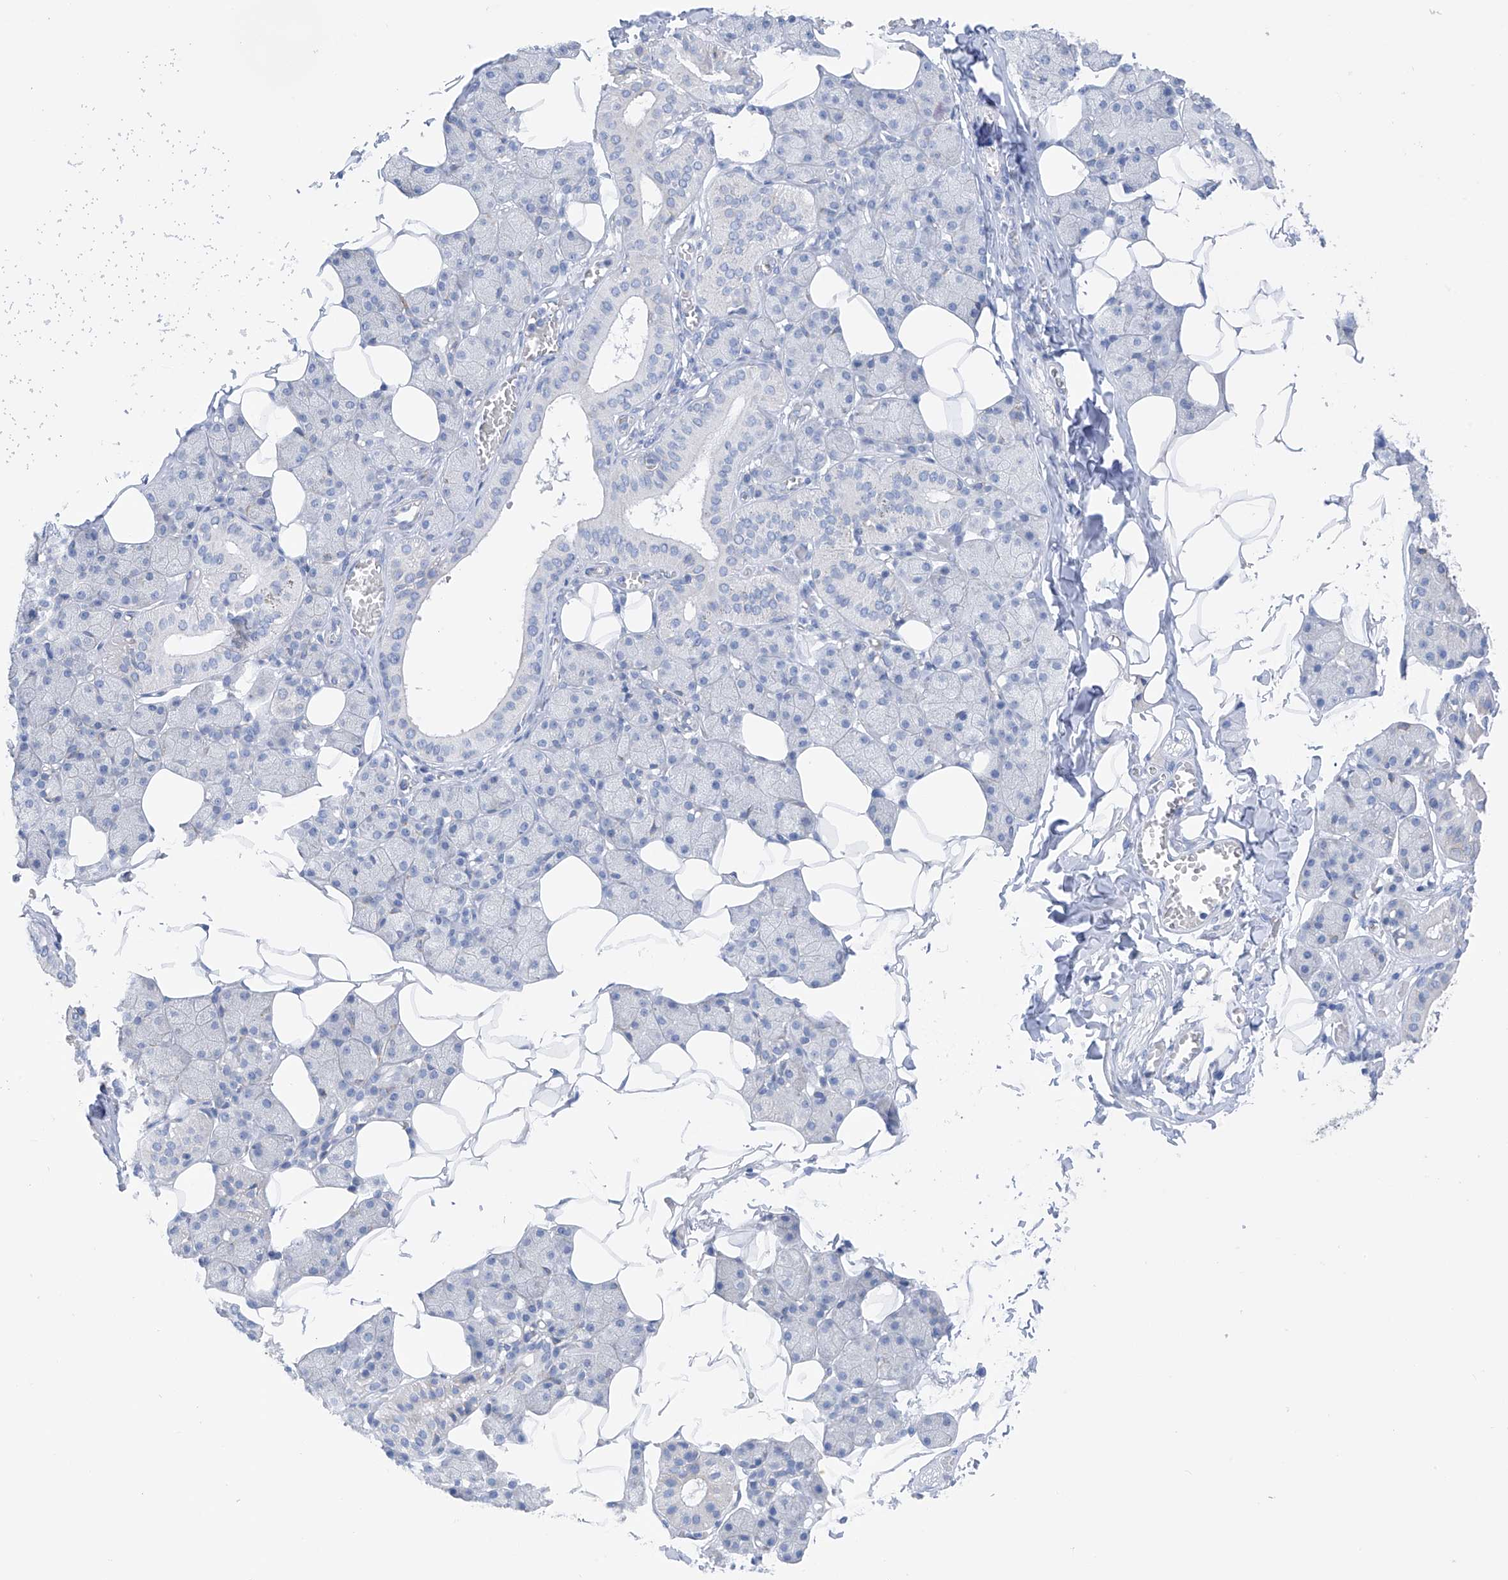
{"staining": {"intensity": "negative", "quantity": "none", "location": "none"}, "tissue": "salivary gland", "cell_type": "Glandular cells", "image_type": "normal", "snomed": [{"axis": "morphology", "description": "Normal tissue, NOS"}, {"axis": "topography", "description": "Salivary gland"}], "caption": "DAB immunohistochemical staining of normal human salivary gland demonstrates no significant expression in glandular cells.", "gene": "RCN2", "patient": {"sex": "female", "age": 33}}